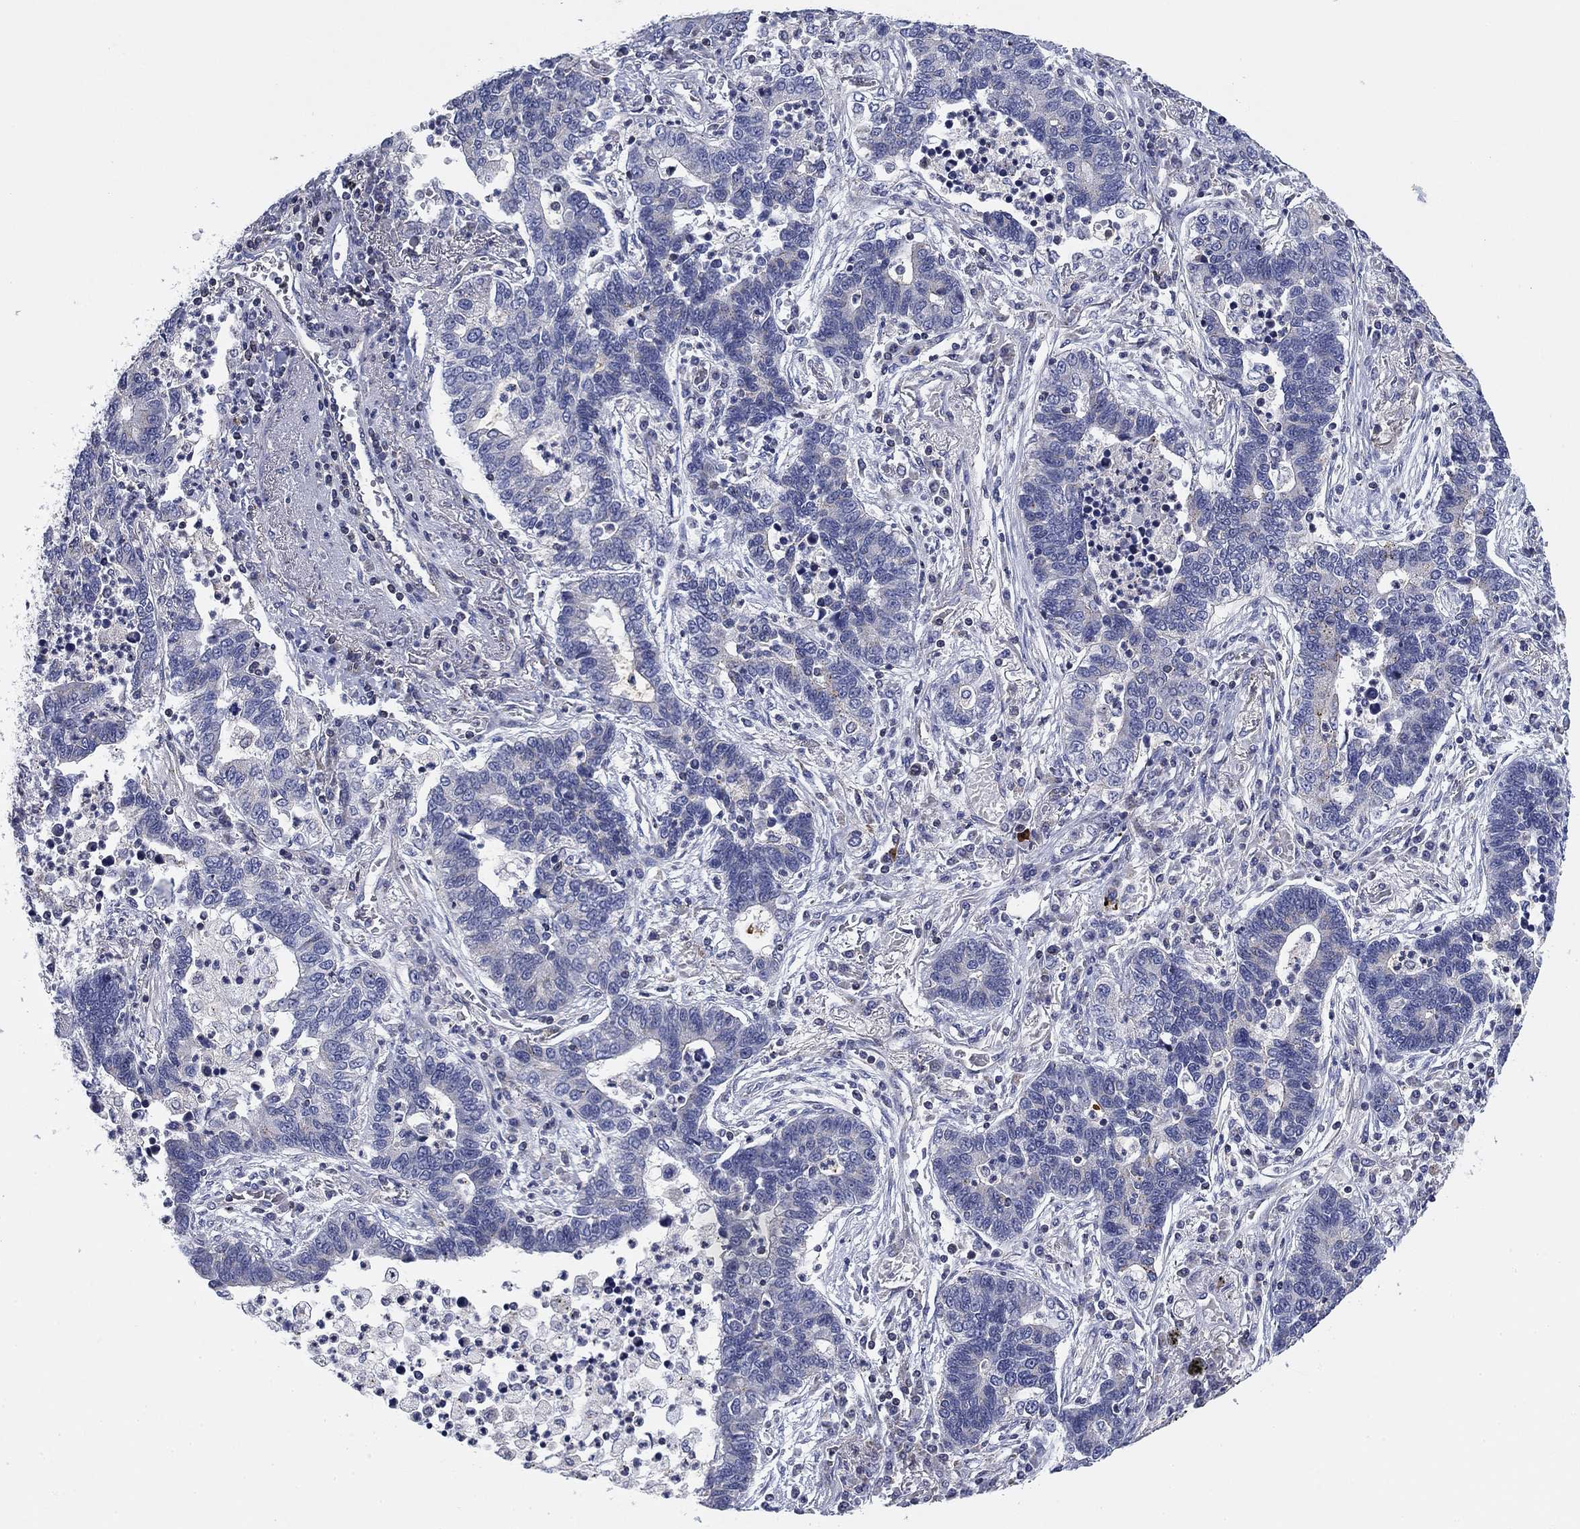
{"staining": {"intensity": "negative", "quantity": "none", "location": "none"}, "tissue": "lung cancer", "cell_type": "Tumor cells", "image_type": "cancer", "snomed": [{"axis": "morphology", "description": "Adenocarcinoma, NOS"}, {"axis": "topography", "description": "Lung"}], "caption": "Immunohistochemistry (IHC) histopathology image of neoplastic tissue: lung adenocarcinoma stained with DAB shows no significant protein expression in tumor cells.", "gene": "NACAD", "patient": {"sex": "female", "age": 57}}